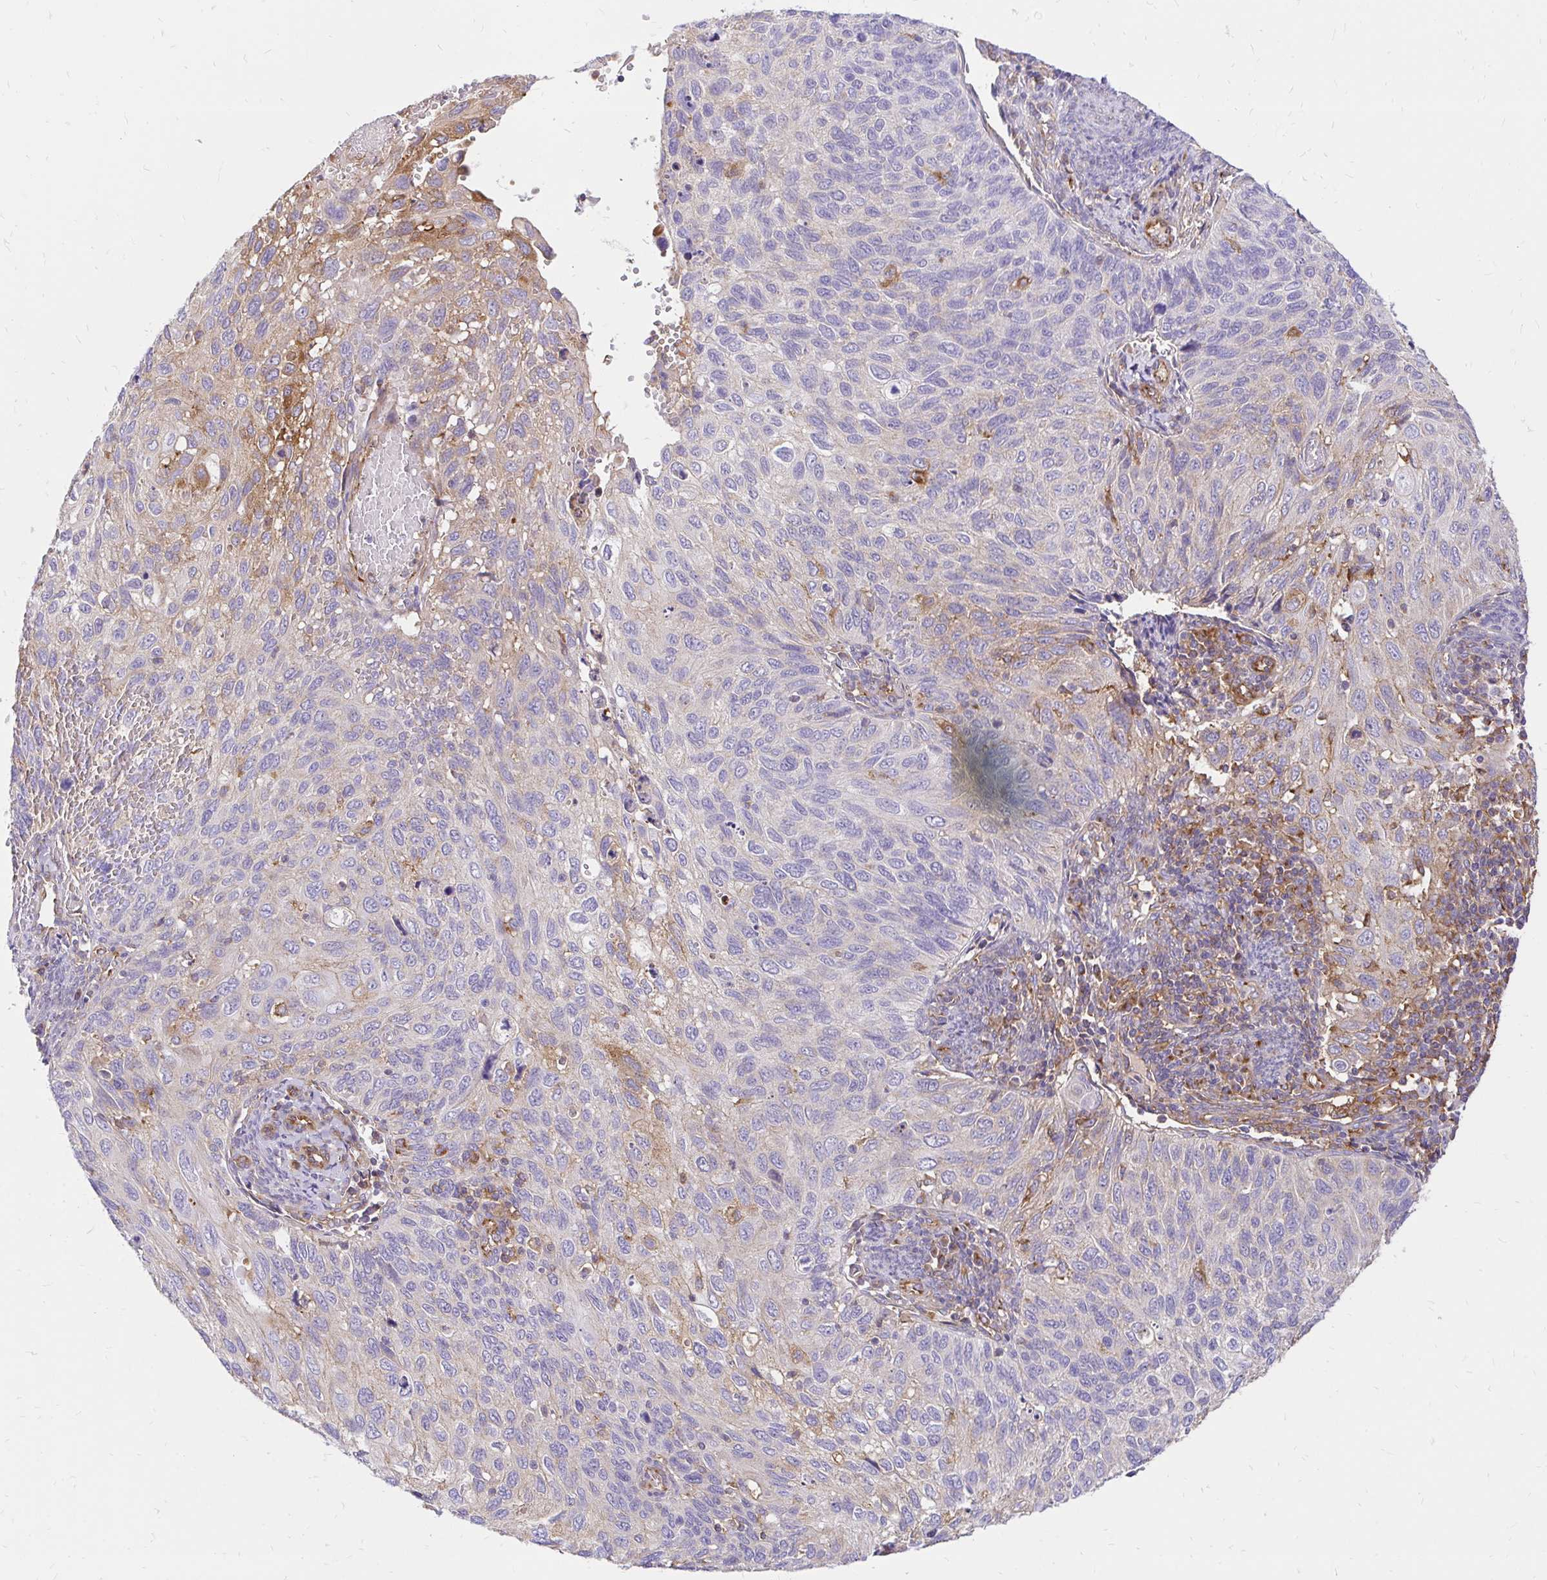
{"staining": {"intensity": "moderate", "quantity": "<25%", "location": "cytoplasmic/membranous"}, "tissue": "cervical cancer", "cell_type": "Tumor cells", "image_type": "cancer", "snomed": [{"axis": "morphology", "description": "Squamous cell carcinoma, NOS"}, {"axis": "topography", "description": "Cervix"}], "caption": "Brown immunohistochemical staining in human squamous cell carcinoma (cervical) shows moderate cytoplasmic/membranous expression in about <25% of tumor cells. Using DAB (brown) and hematoxylin (blue) stains, captured at high magnification using brightfield microscopy.", "gene": "ABCB10", "patient": {"sex": "female", "age": 70}}